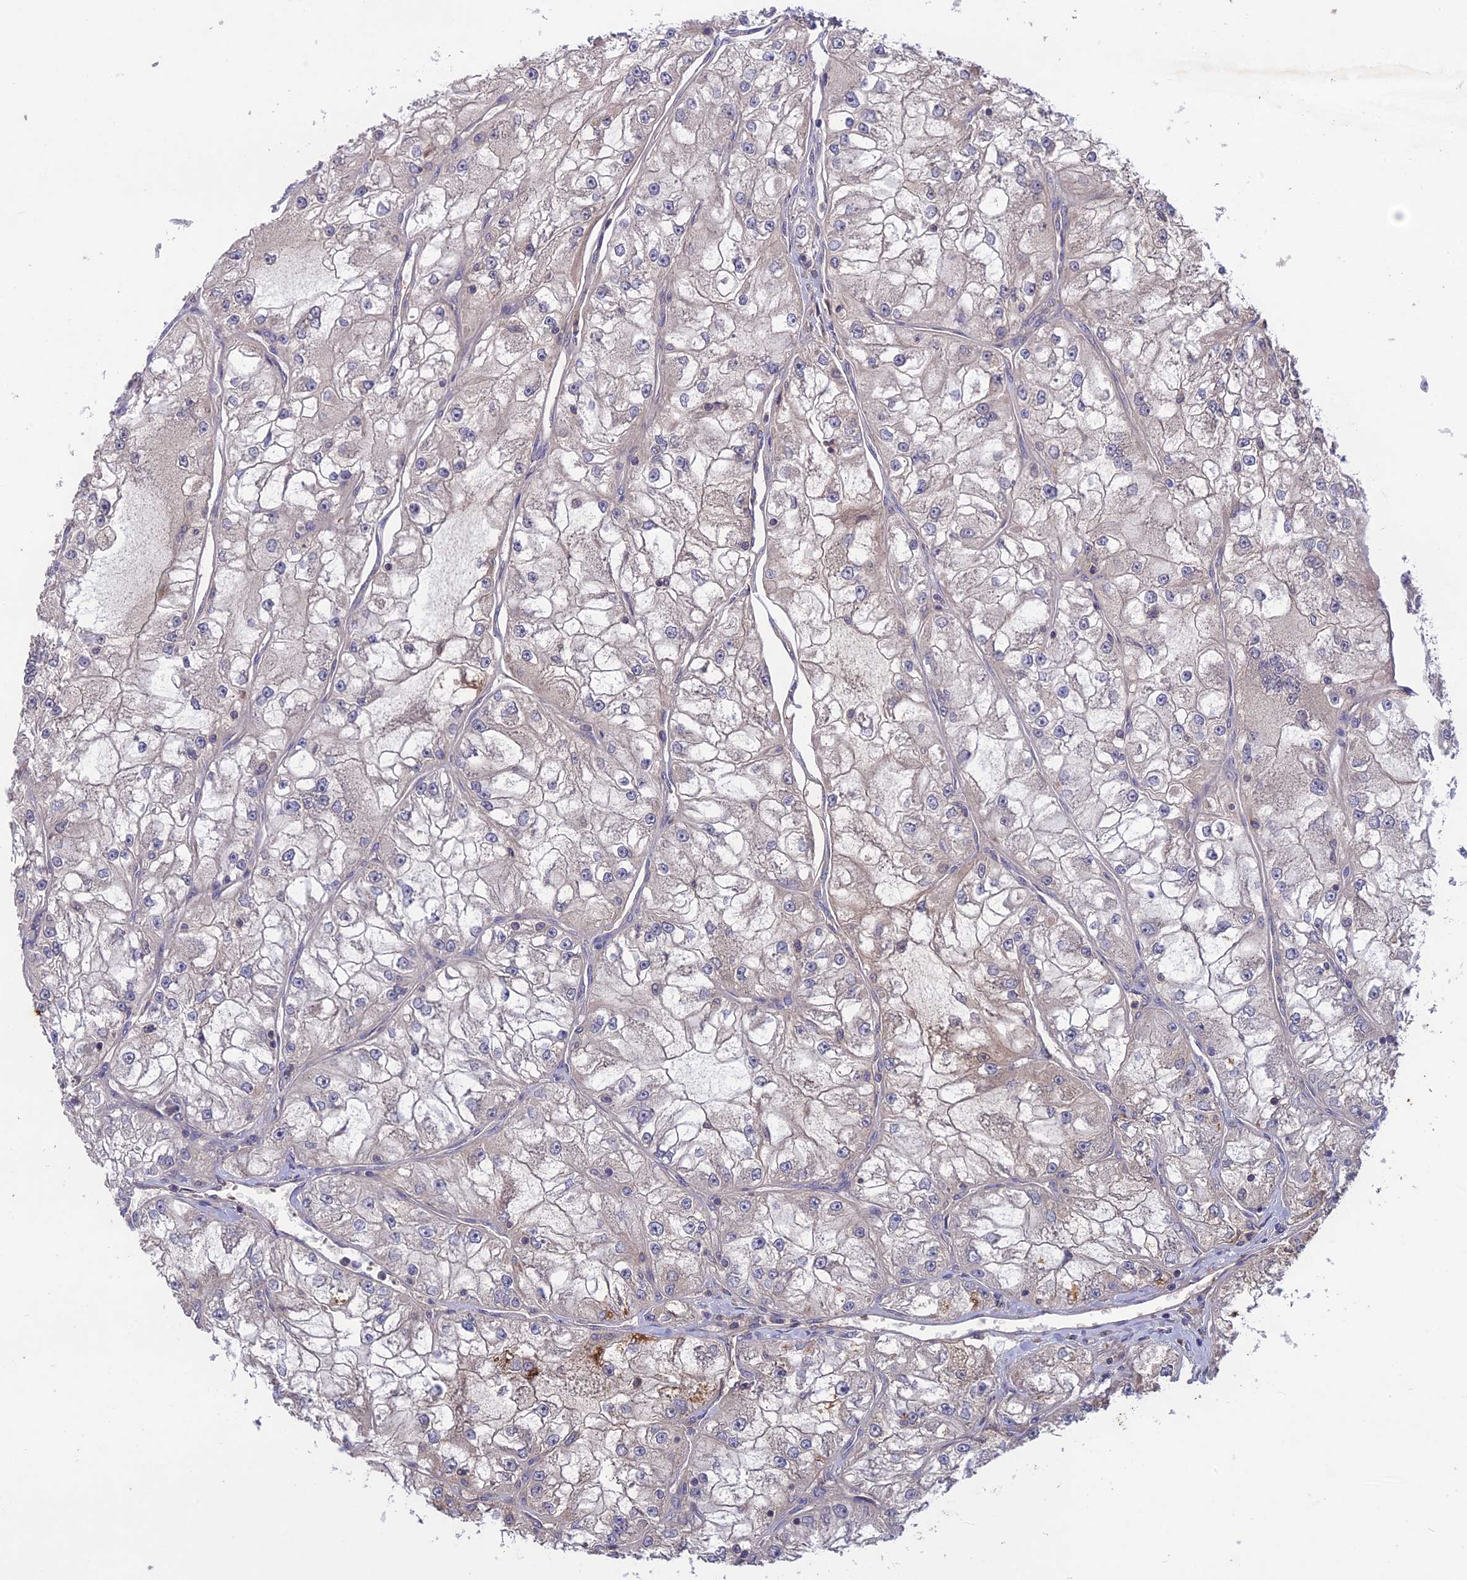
{"staining": {"intensity": "negative", "quantity": "none", "location": "none"}, "tissue": "renal cancer", "cell_type": "Tumor cells", "image_type": "cancer", "snomed": [{"axis": "morphology", "description": "Adenocarcinoma, NOS"}, {"axis": "topography", "description": "Kidney"}], "caption": "Immunohistochemical staining of human renal cancer (adenocarcinoma) shows no significant positivity in tumor cells. (DAB (3,3'-diaminobenzidine) immunohistochemistry (IHC), high magnification).", "gene": "ADO", "patient": {"sex": "female", "age": 72}}